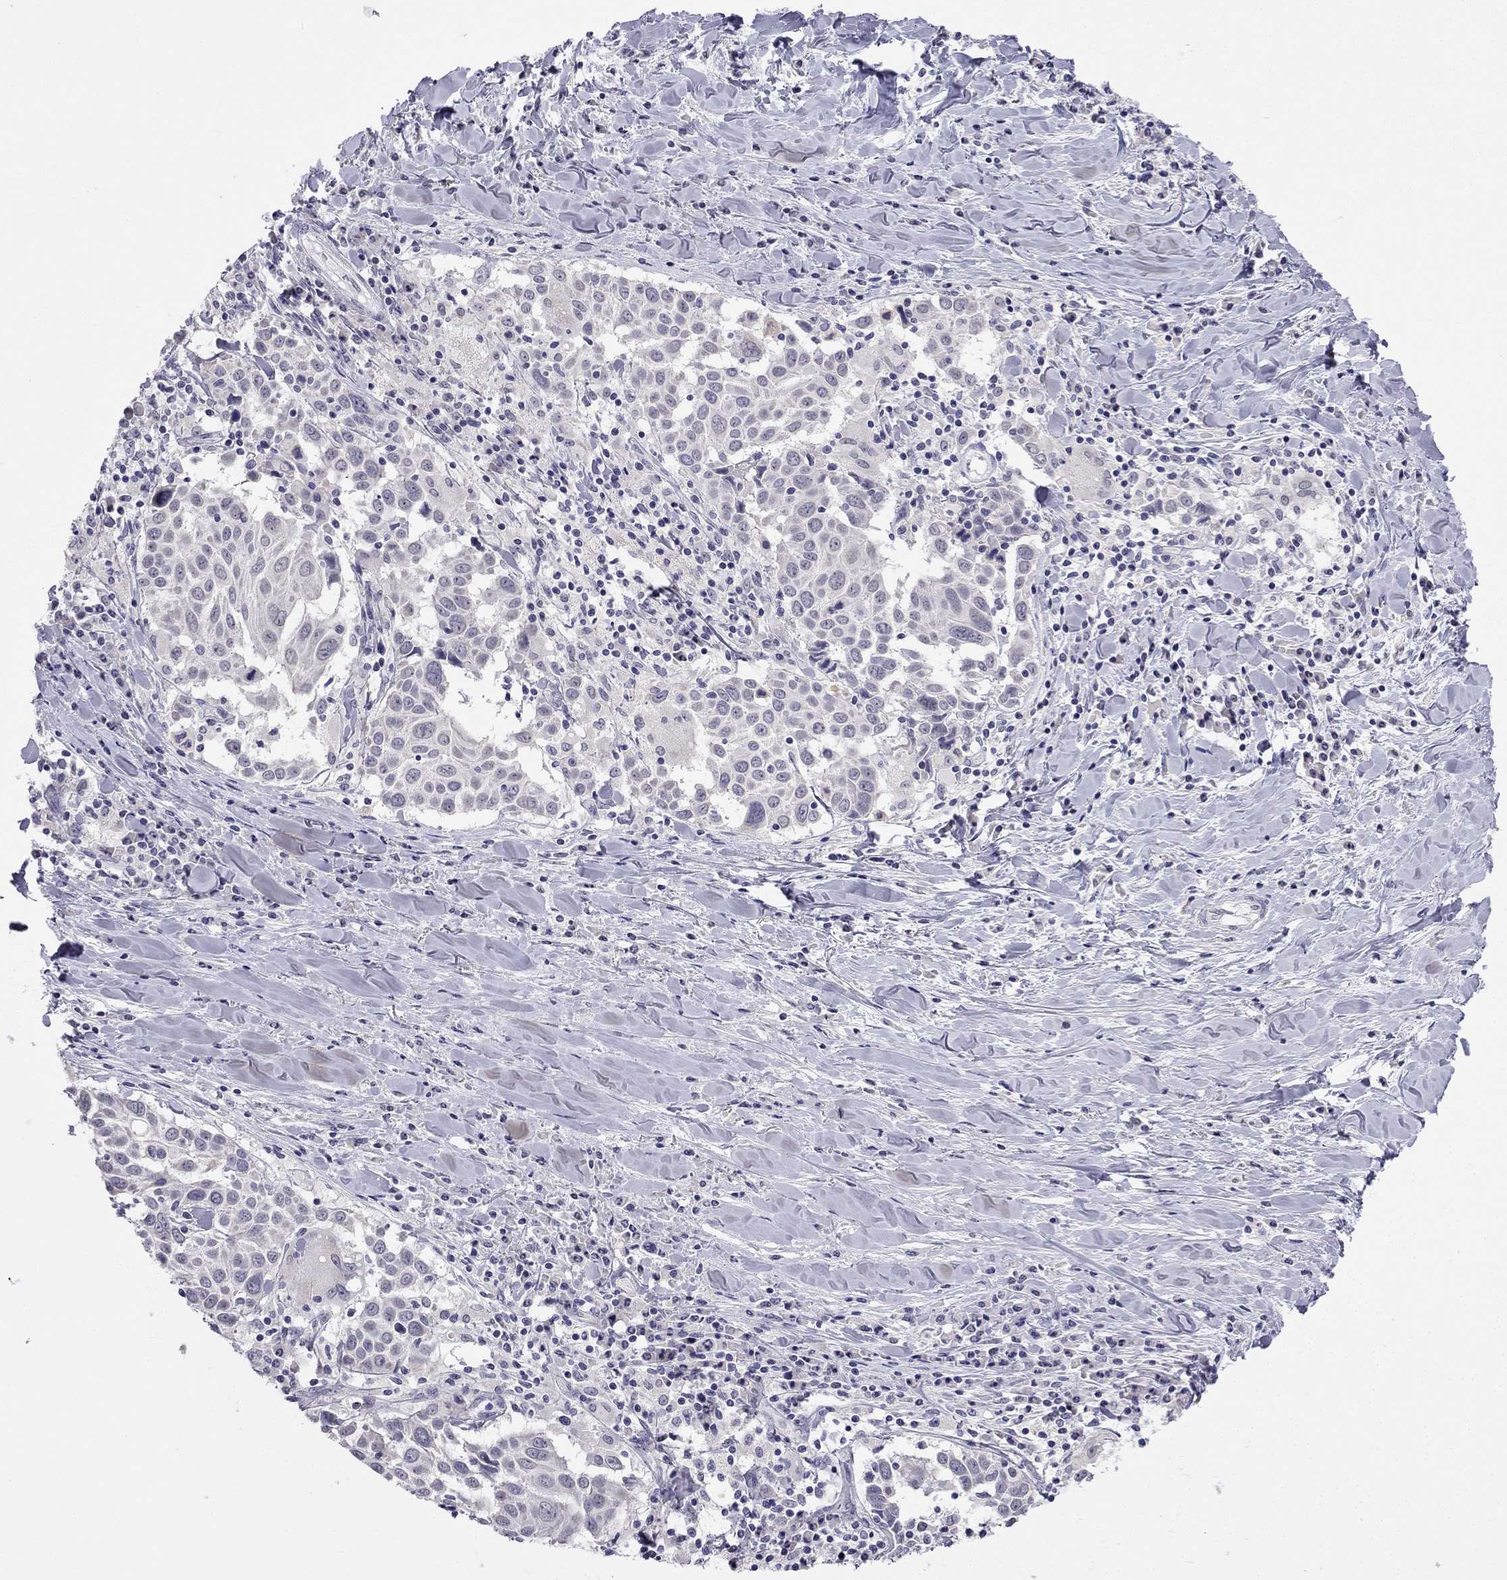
{"staining": {"intensity": "negative", "quantity": "none", "location": "none"}, "tissue": "lung cancer", "cell_type": "Tumor cells", "image_type": "cancer", "snomed": [{"axis": "morphology", "description": "Squamous cell carcinoma, NOS"}, {"axis": "topography", "description": "Lung"}], "caption": "High magnification brightfield microscopy of lung cancer (squamous cell carcinoma) stained with DAB (brown) and counterstained with hematoxylin (blue): tumor cells show no significant positivity. (Stains: DAB immunohistochemistry (IHC) with hematoxylin counter stain, Microscopy: brightfield microscopy at high magnification).", "gene": "C5orf49", "patient": {"sex": "male", "age": 57}}